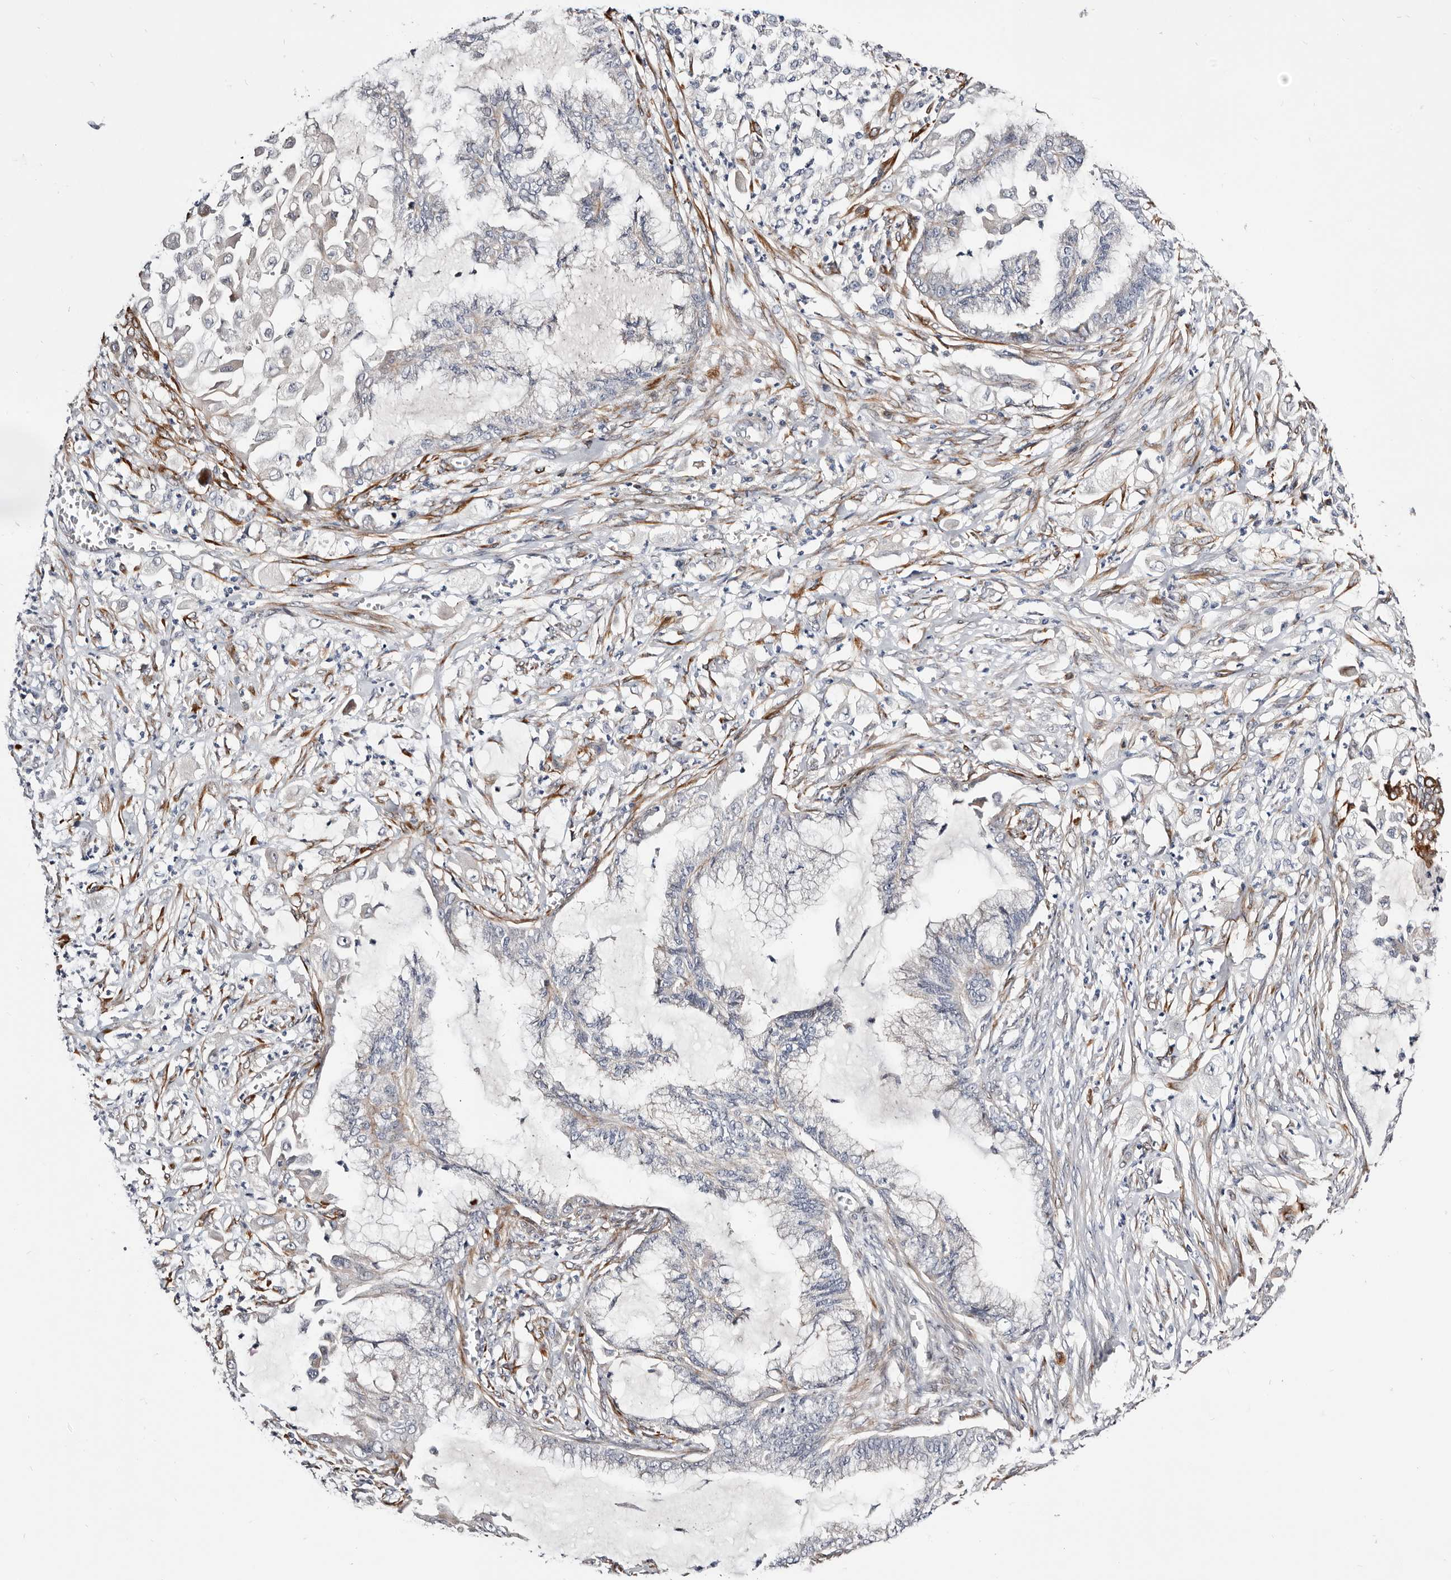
{"staining": {"intensity": "negative", "quantity": "none", "location": "none"}, "tissue": "endometrial cancer", "cell_type": "Tumor cells", "image_type": "cancer", "snomed": [{"axis": "morphology", "description": "Adenocarcinoma, NOS"}, {"axis": "topography", "description": "Endometrium"}], "caption": "There is no significant expression in tumor cells of adenocarcinoma (endometrial).", "gene": "USH1C", "patient": {"sex": "female", "age": 86}}